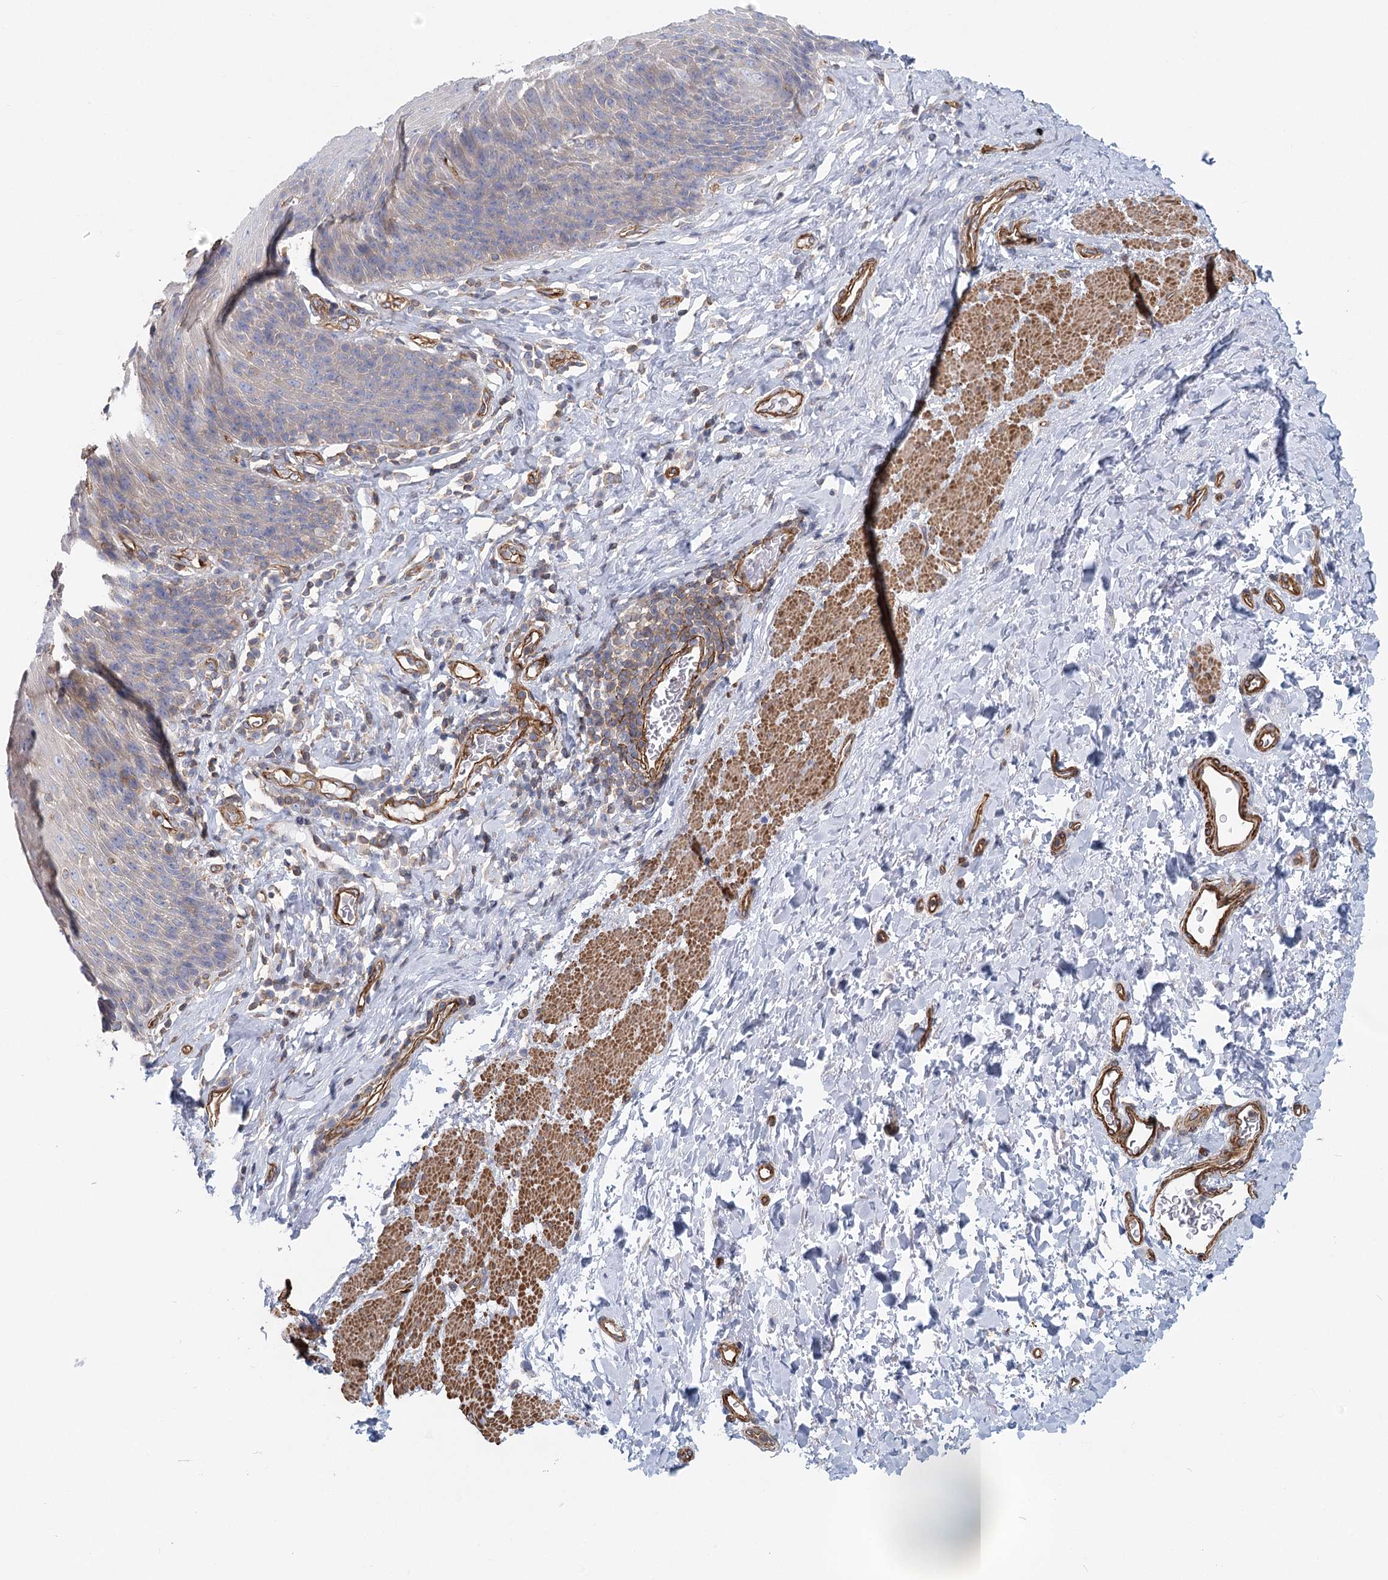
{"staining": {"intensity": "weak", "quantity": "<25%", "location": "cytoplasmic/membranous"}, "tissue": "esophagus", "cell_type": "Squamous epithelial cells", "image_type": "normal", "snomed": [{"axis": "morphology", "description": "Normal tissue, NOS"}, {"axis": "topography", "description": "Esophagus"}], "caption": "The immunohistochemistry (IHC) image has no significant staining in squamous epithelial cells of esophagus. (Stains: DAB (3,3'-diaminobenzidine) IHC with hematoxylin counter stain, Microscopy: brightfield microscopy at high magnification).", "gene": "IFT46", "patient": {"sex": "female", "age": 61}}